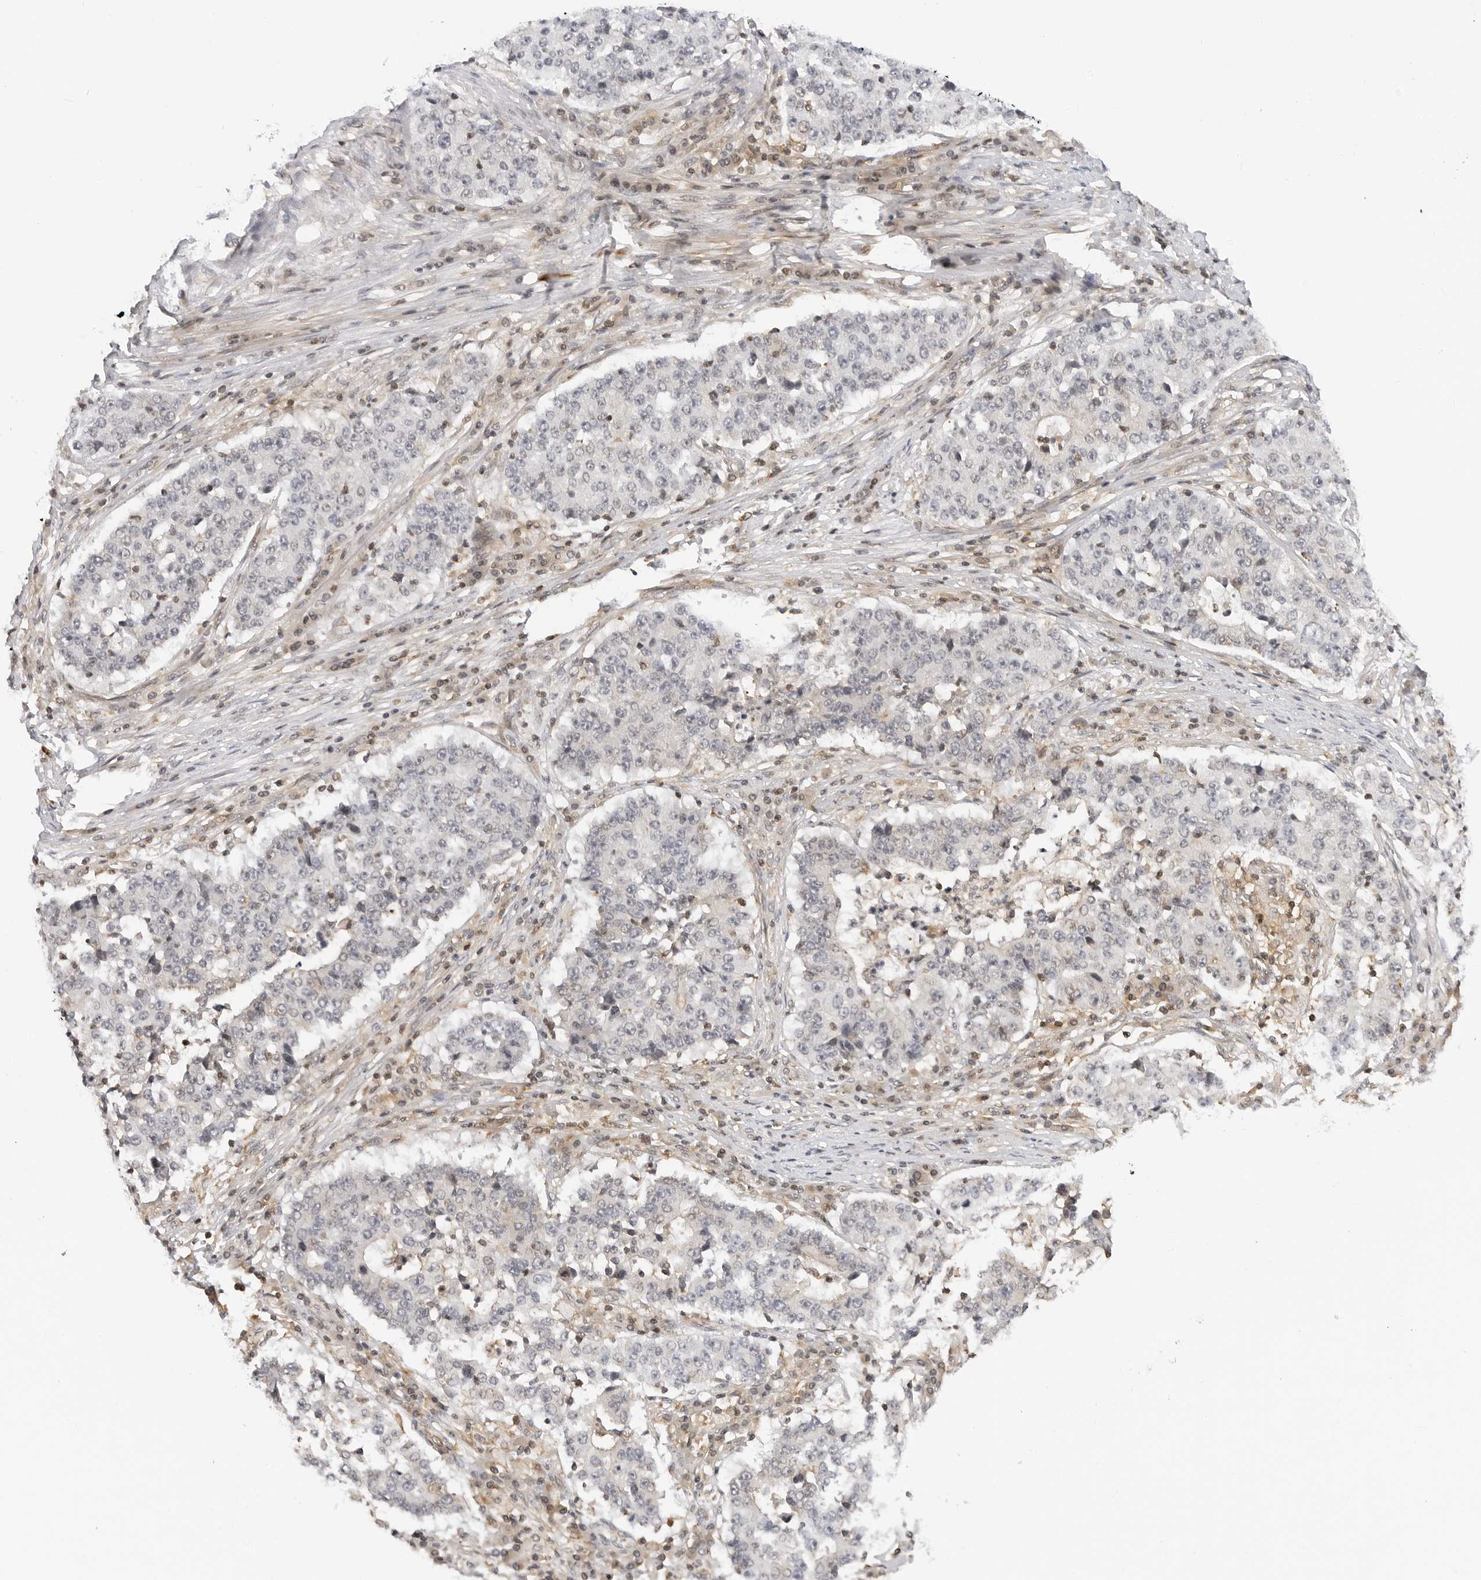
{"staining": {"intensity": "negative", "quantity": "none", "location": "none"}, "tissue": "stomach cancer", "cell_type": "Tumor cells", "image_type": "cancer", "snomed": [{"axis": "morphology", "description": "Adenocarcinoma, NOS"}, {"axis": "topography", "description": "Stomach"}], "caption": "Photomicrograph shows no protein expression in tumor cells of stomach adenocarcinoma tissue.", "gene": "MAP2K5", "patient": {"sex": "male", "age": 59}}